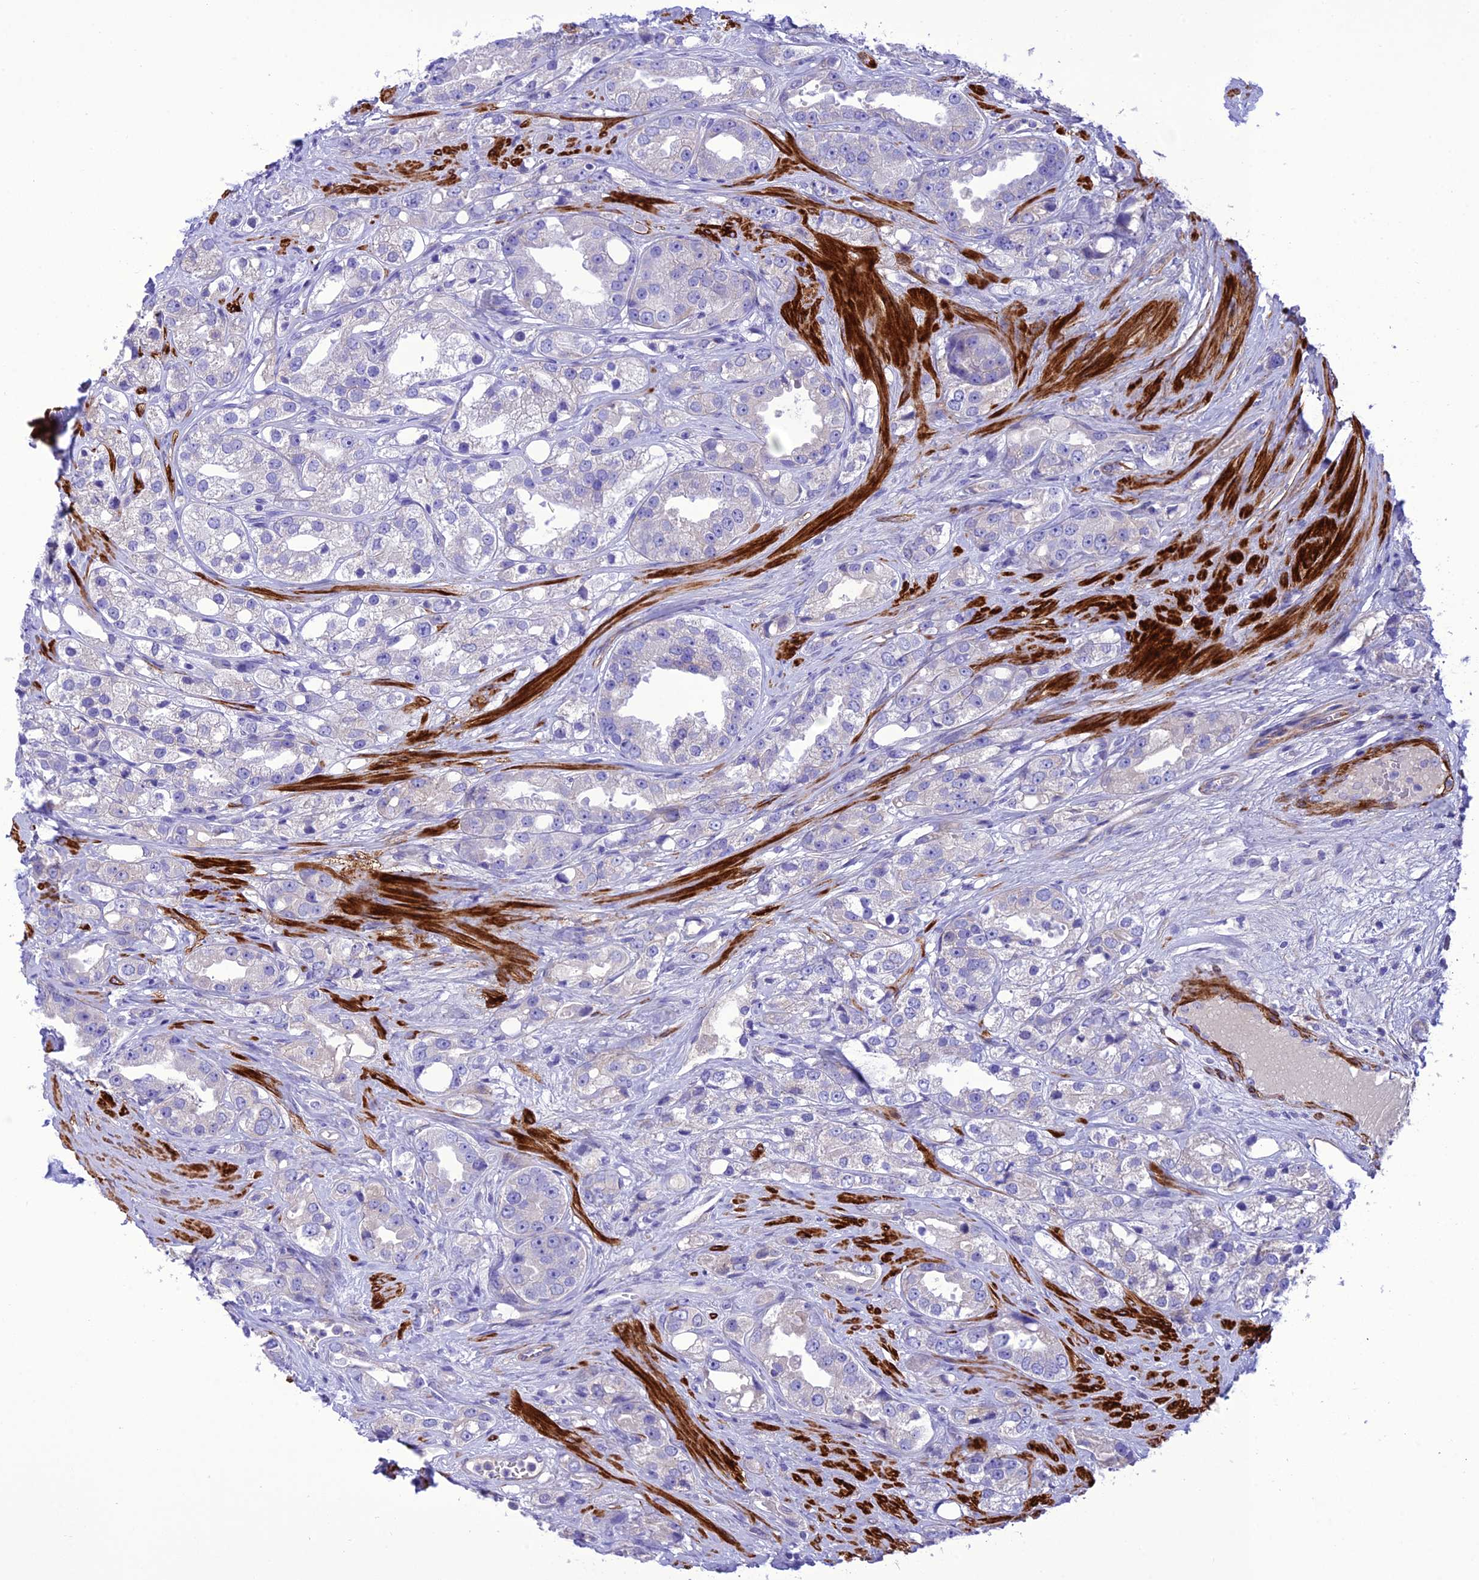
{"staining": {"intensity": "negative", "quantity": "none", "location": "none"}, "tissue": "prostate cancer", "cell_type": "Tumor cells", "image_type": "cancer", "snomed": [{"axis": "morphology", "description": "Adenocarcinoma, NOS"}, {"axis": "topography", "description": "Prostate"}], "caption": "Human prostate cancer stained for a protein using IHC reveals no positivity in tumor cells.", "gene": "FRA10AC1", "patient": {"sex": "male", "age": 79}}